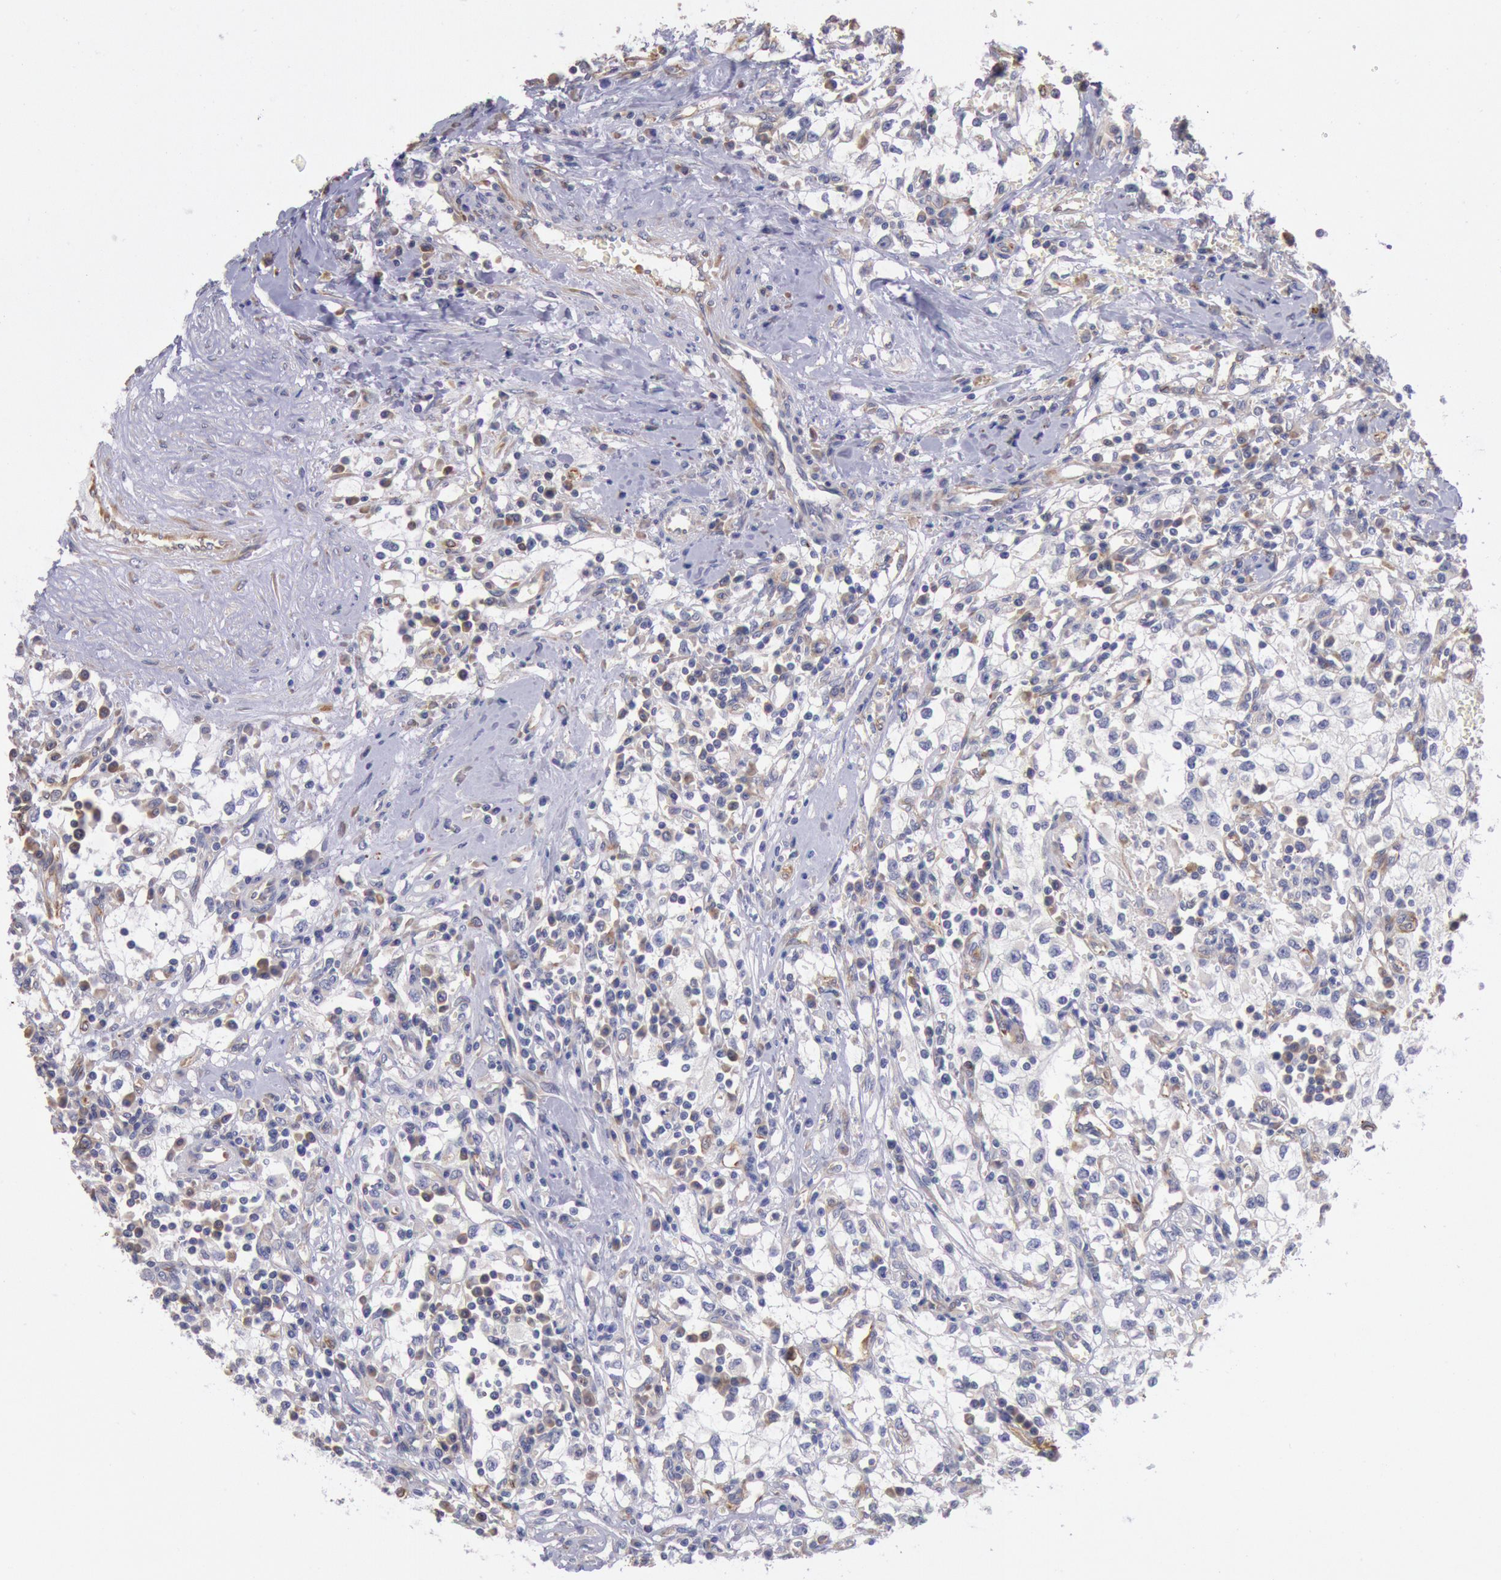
{"staining": {"intensity": "weak", "quantity": "<25%", "location": "cytoplasmic/membranous"}, "tissue": "renal cancer", "cell_type": "Tumor cells", "image_type": "cancer", "snomed": [{"axis": "morphology", "description": "Adenocarcinoma, NOS"}, {"axis": "topography", "description": "Kidney"}], "caption": "This is an immunohistochemistry micrograph of renal adenocarcinoma. There is no positivity in tumor cells.", "gene": "DRG1", "patient": {"sex": "male", "age": 82}}